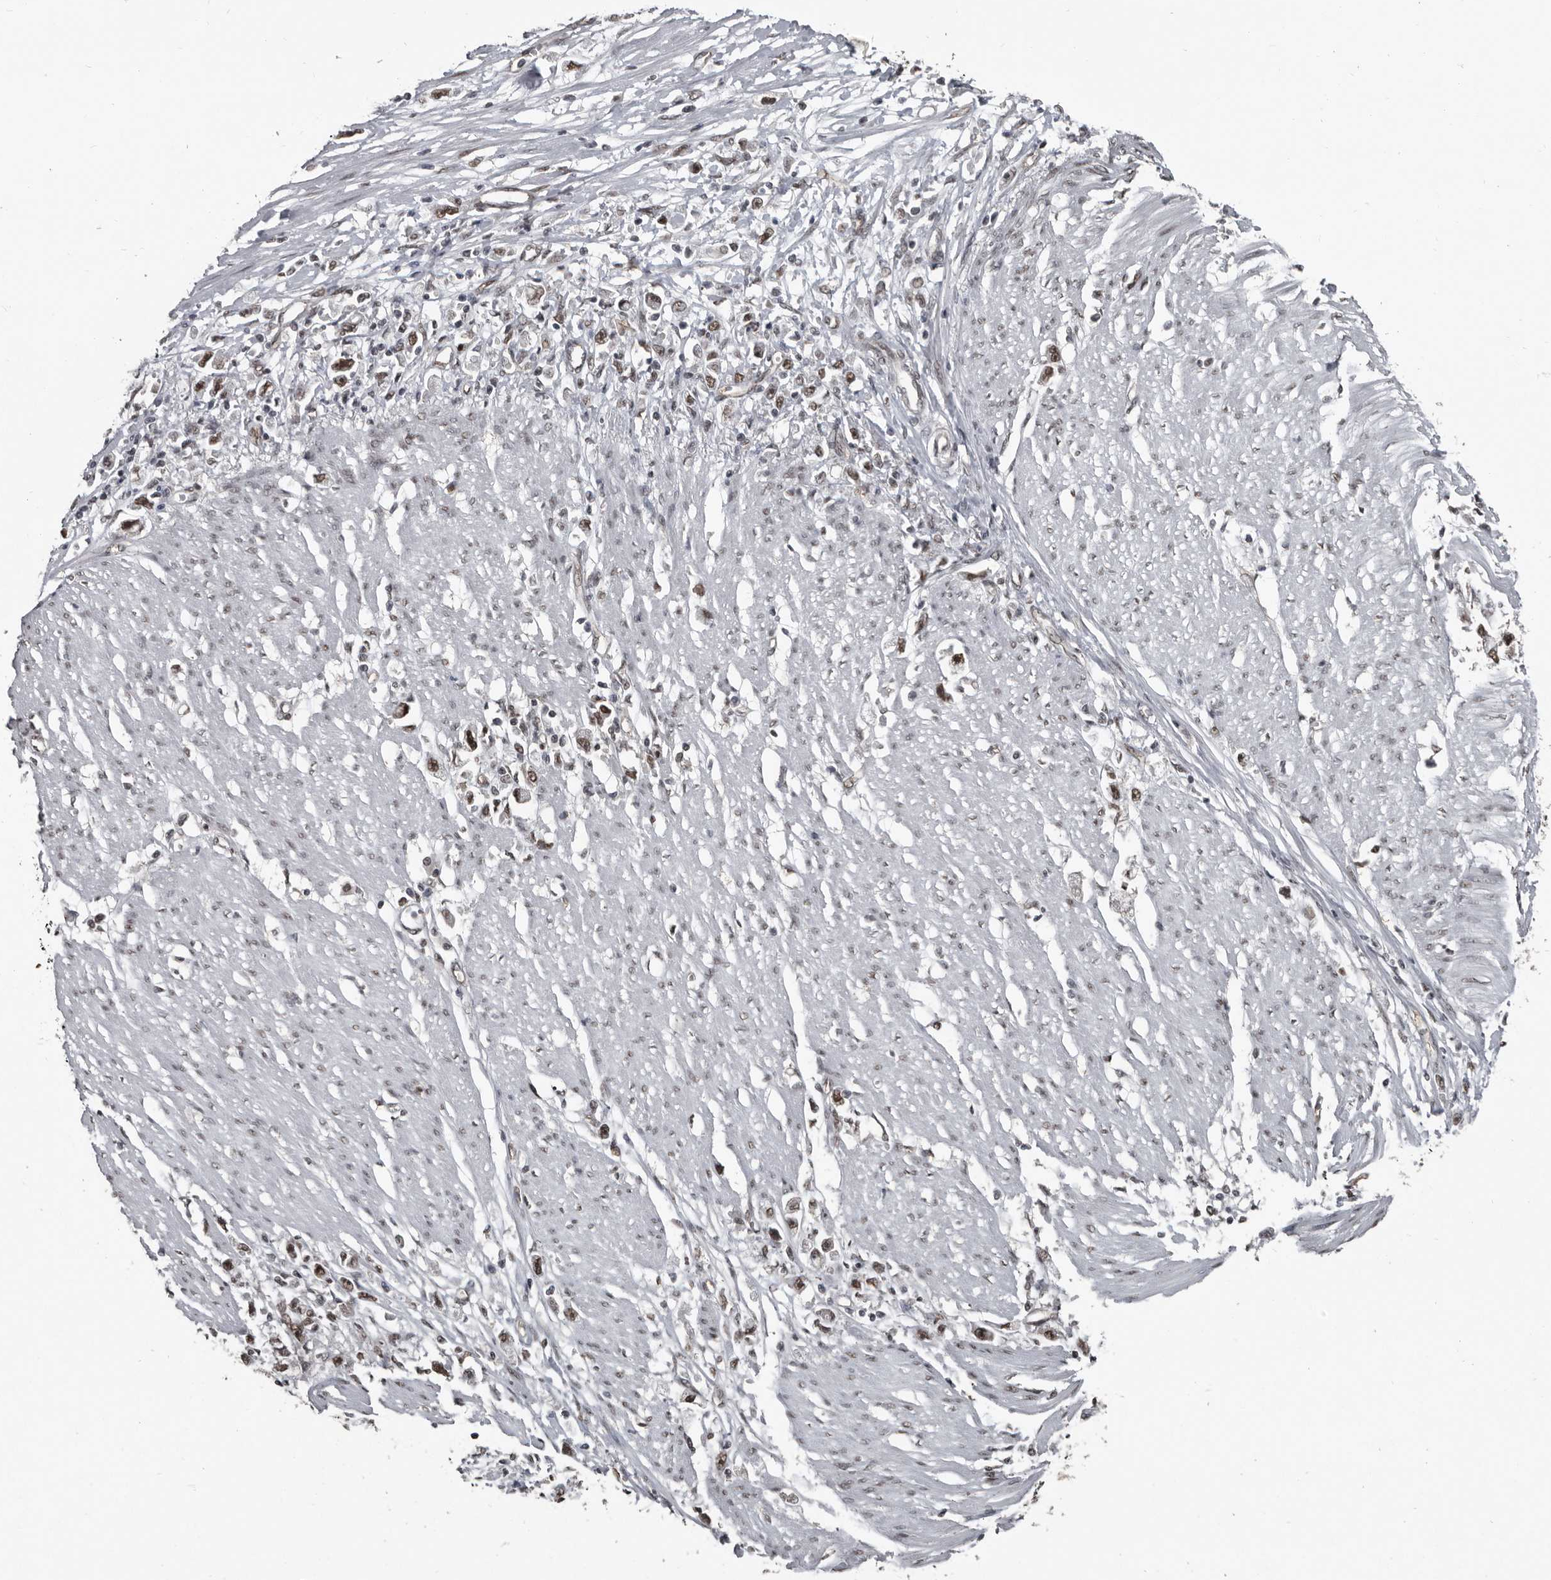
{"staining": {"intensity": "moderate", "quantity": ">75%", "location": "nuclear"}, "tissue": "stomach cancer", "cell_type": "Tumor cells", "image_type": "cancer", "snomed": [{"axis": "morphology", "description": "Adenocarcinoma, NOS"}, {"axis": "topography", "description": "Stomach"}], "caption": "This micrograph demonstrates stomach adenocarcinoma stained with immunohistochemistry (IHC) to label a protein in brown. The nuclear of tumor cells show moderate positivity for the protein. Nuclei are counter-stained blue.", "gene": "CHD1L", "patient": {"sex": "female", "age": 59}}